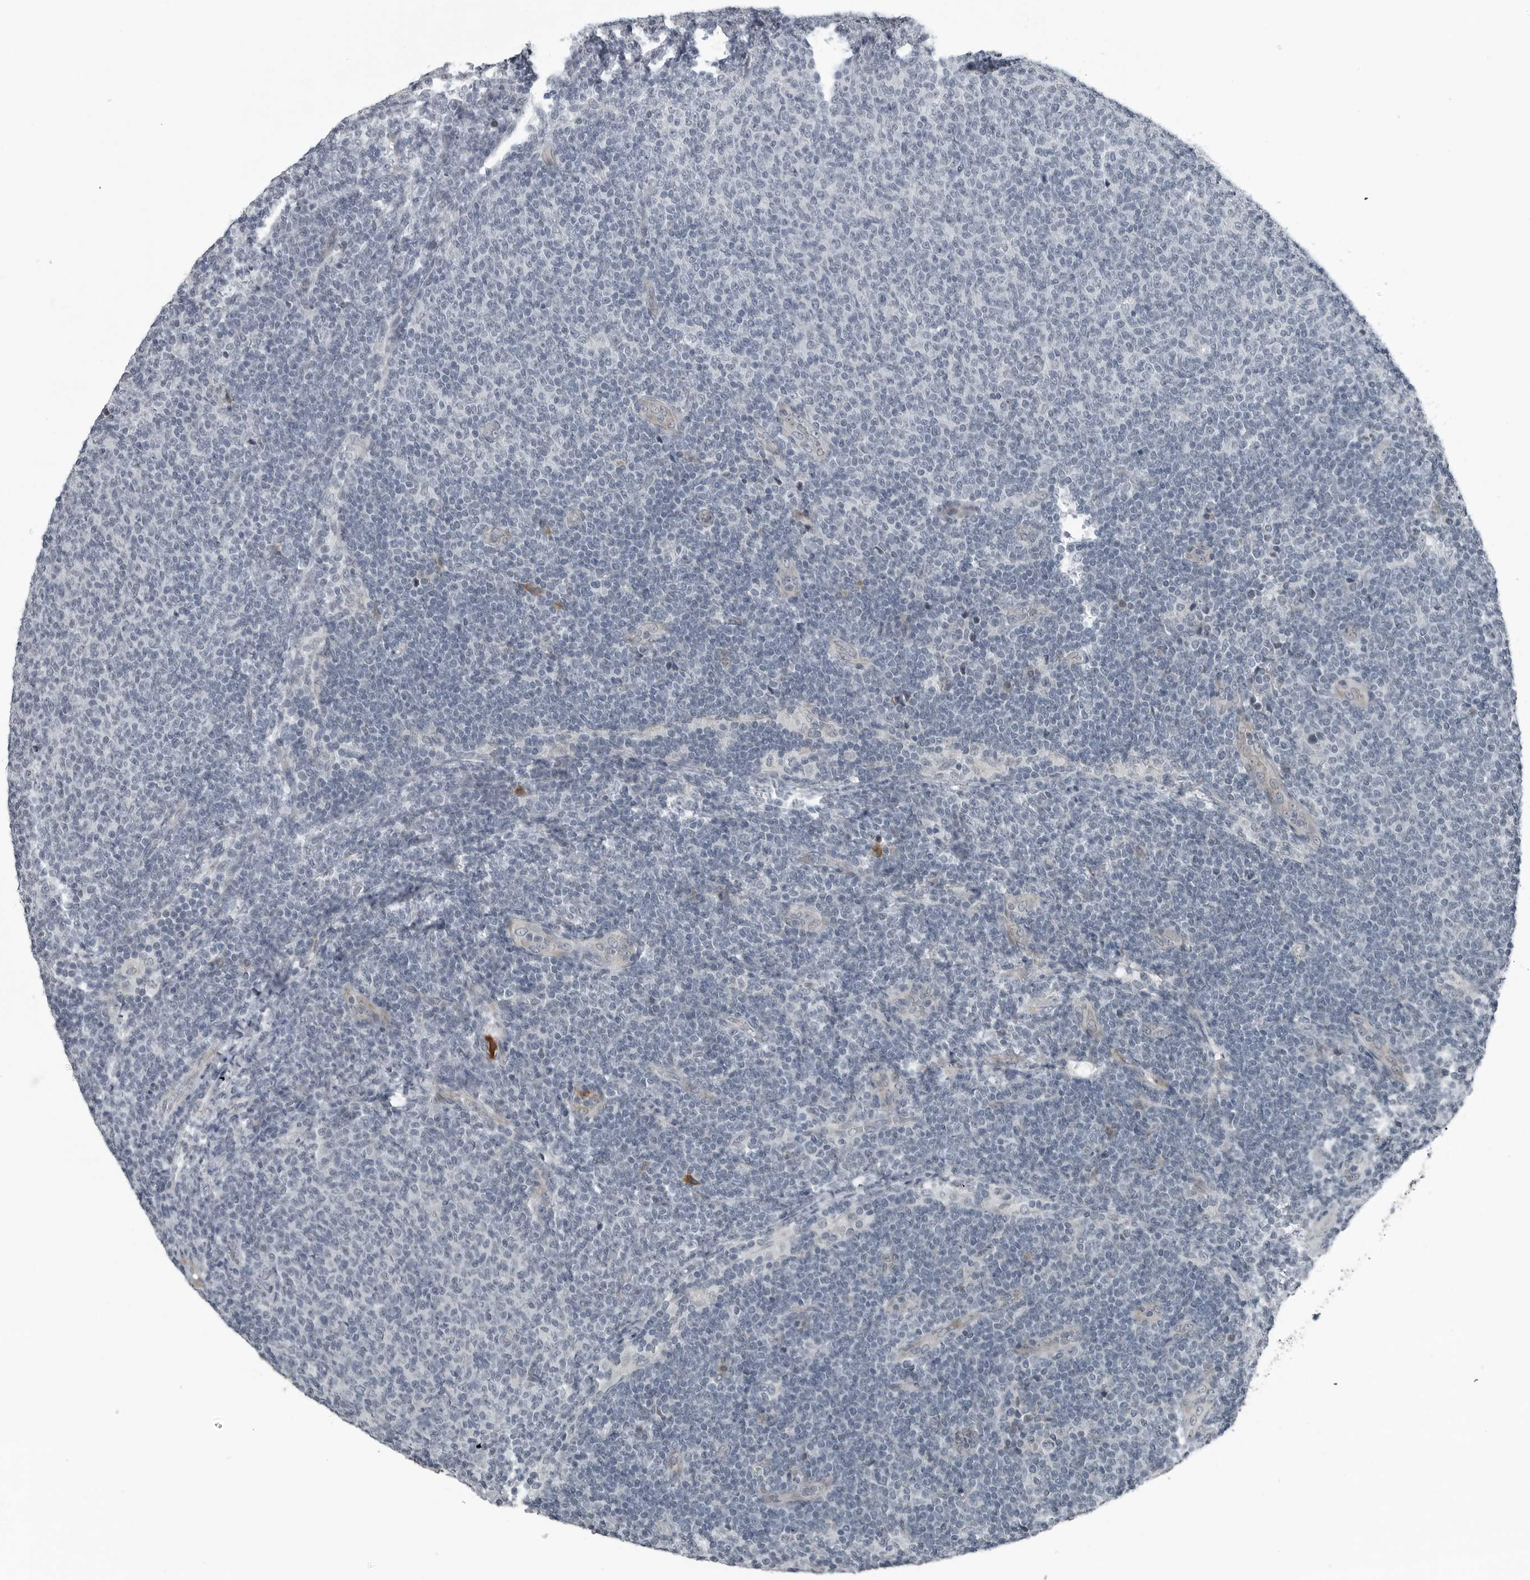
{"staining": {"intensity": "negative", "quantity": "none", "location": "none"}, "tissue": "lymphoma", "cell_type": "Tumor cells", "image_type": "cancer", "snomed": [{"axis": "morphology", "description": "Malignant lymphoma, non-Hodgkin's type, Low grade"}, {"axis": "topography", "description": "Lymph node"}], "caption": "This histopathology image is of malignant lymphoma, non-Hodgkin's type (low-grade) stained with immunohistochemistry to label a protein in brown with the nuclei are counter-stained blue. There is no staining in tumor cells.", "gene": "DNAAF11", "patient": {"sex": "male", "age": 66}}